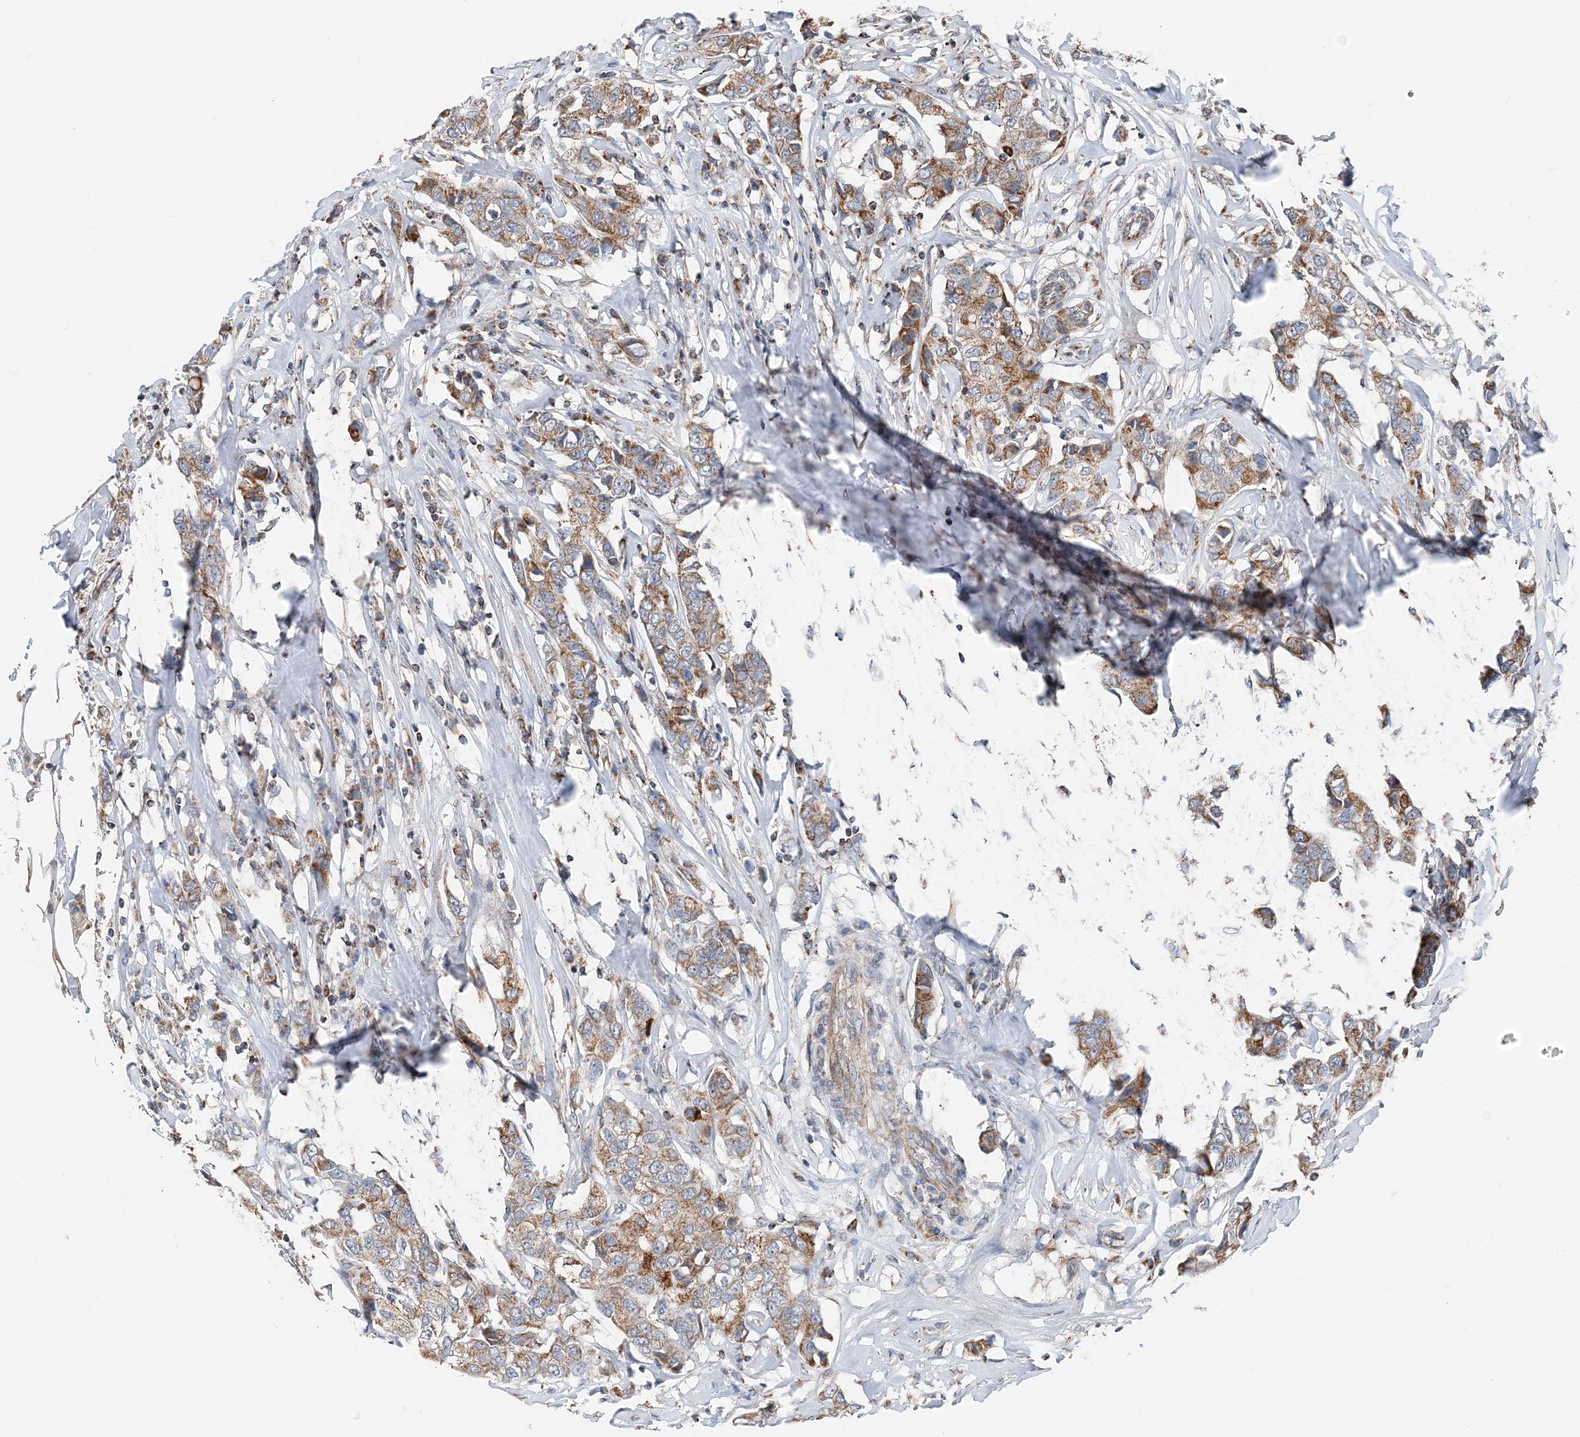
{"staining": {"intensity": "weak", "quantity": "25%-75%", "location": "cytoplasmic/membranous"}, "tissue": "breast cancer", "cell_type": "Tumor cells", "image_type": "cancer", "snomed": [{"axis": "morphology", "description": "Duct carcinoma"}, {"axis": "topography", "description": "Breast"}], "caption": "Breast cancer (intraductal carcinoma) stained with immunohistochemistry (IHC) exhibits weak cytoplasmic/membranous staining in approximately 25%-75% of tumor cells. (DAB IHC with brightfield microscopy, high magnification).", "gene": "SPRY2", "patient": {"sex": "female", "age": 80}}